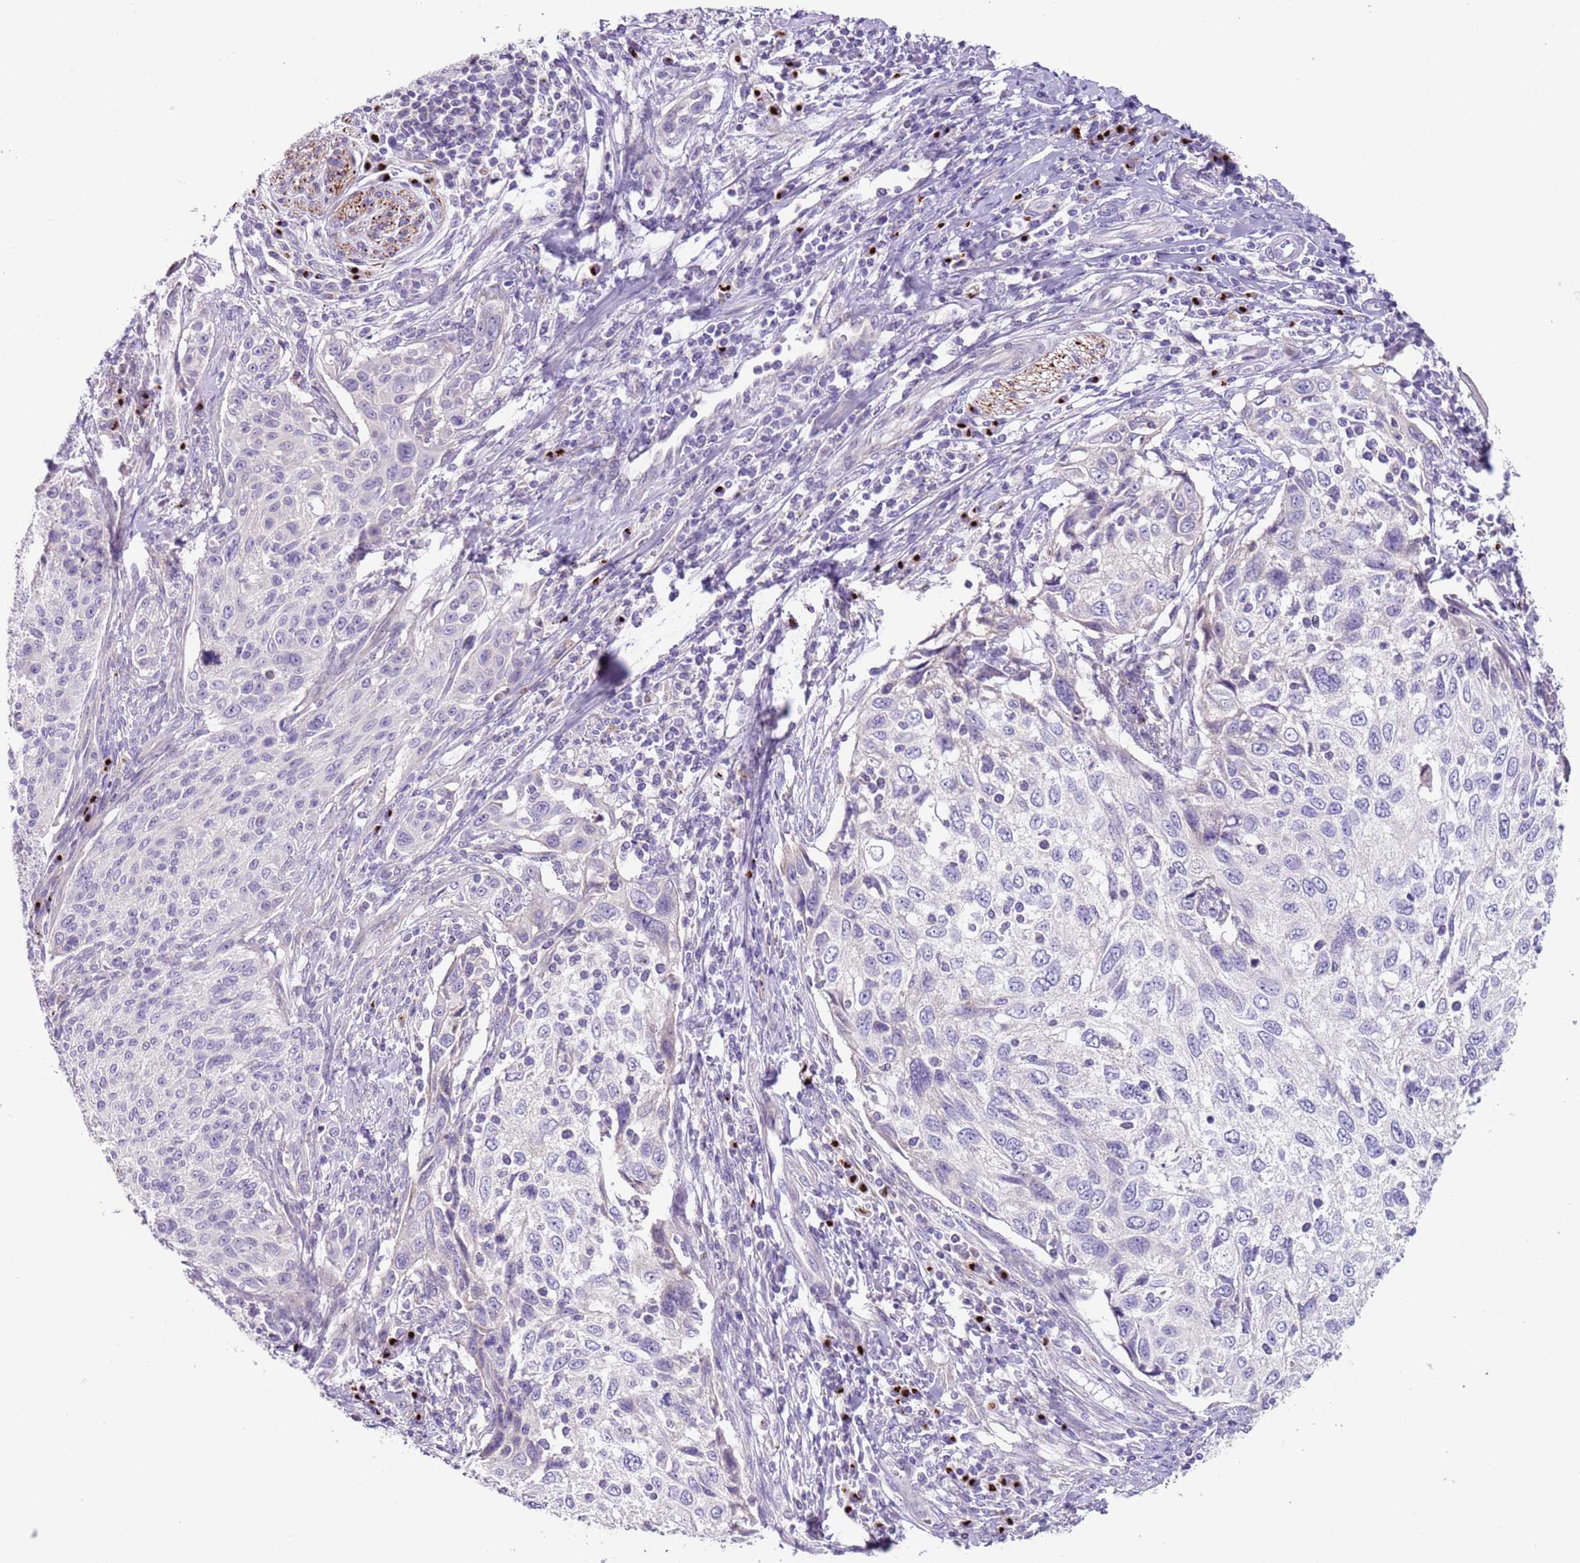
{"staining": {"intensity": "negative", "quantity": "none", "location": "none"}, "tissue": "cervical cancer", "cell_type": "Tumor cells", "image_type": "cancer", "snomed": [{"axis": "morphology", "description": "Squamous cell carcinoma, NOS"}, {"axis": "topography", "description": "Cervix"}], "caption": "The immunohistochemistry (IHC) histopathology image has no significant staining in tumor cells of cervical cancer tissue. The staining is performed using DAB brown chromogen with nuclei counter-stained in using hematoxylin.", "gene": "C2CD3", "patient": {"sex": "female", "age": 70}}